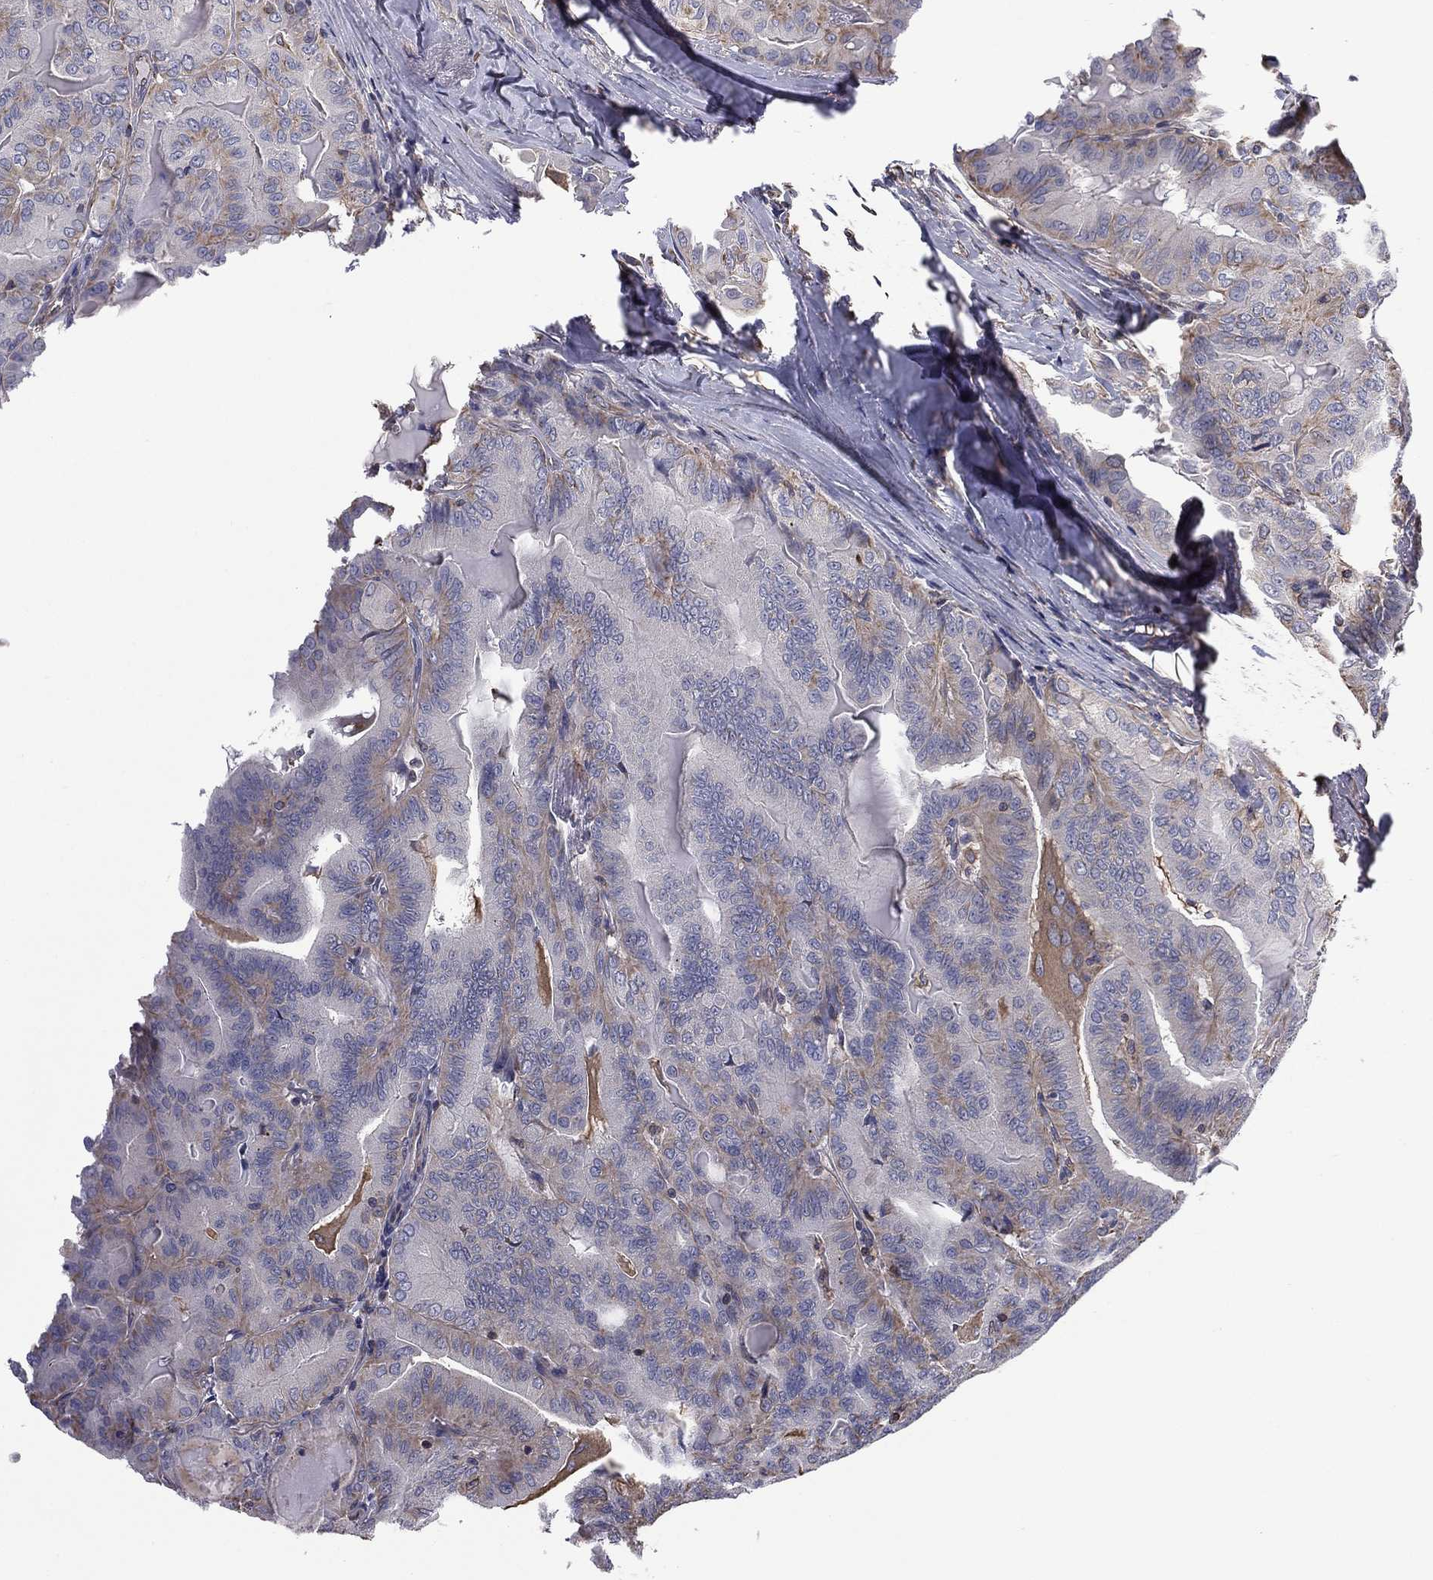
{"staining": {"intensity": "weak", "quantity": "25%-75%", "location": "cytoplasmic/membranous"}, "tissue": "thyroid cancer", "cell_type": "Tumor cells", "image_type": "cancer", "snomed": [{"axis": "morphology", "description": "Papillary adenocarcinoma, NOS"}, {"axis": "topography", "description": "Thyroid gland"}], "caption": "Protein expression by immunohistochemistry displays weak cytoplasmic/membranous positivity in approximately 25%-75% of tumor cells in thyroid cancer. (DAB IHC, brown staining for protein, blue staining for nuclei).", "gene": "SCUBE1", "patient": {"sex": "female", "age": 68}}